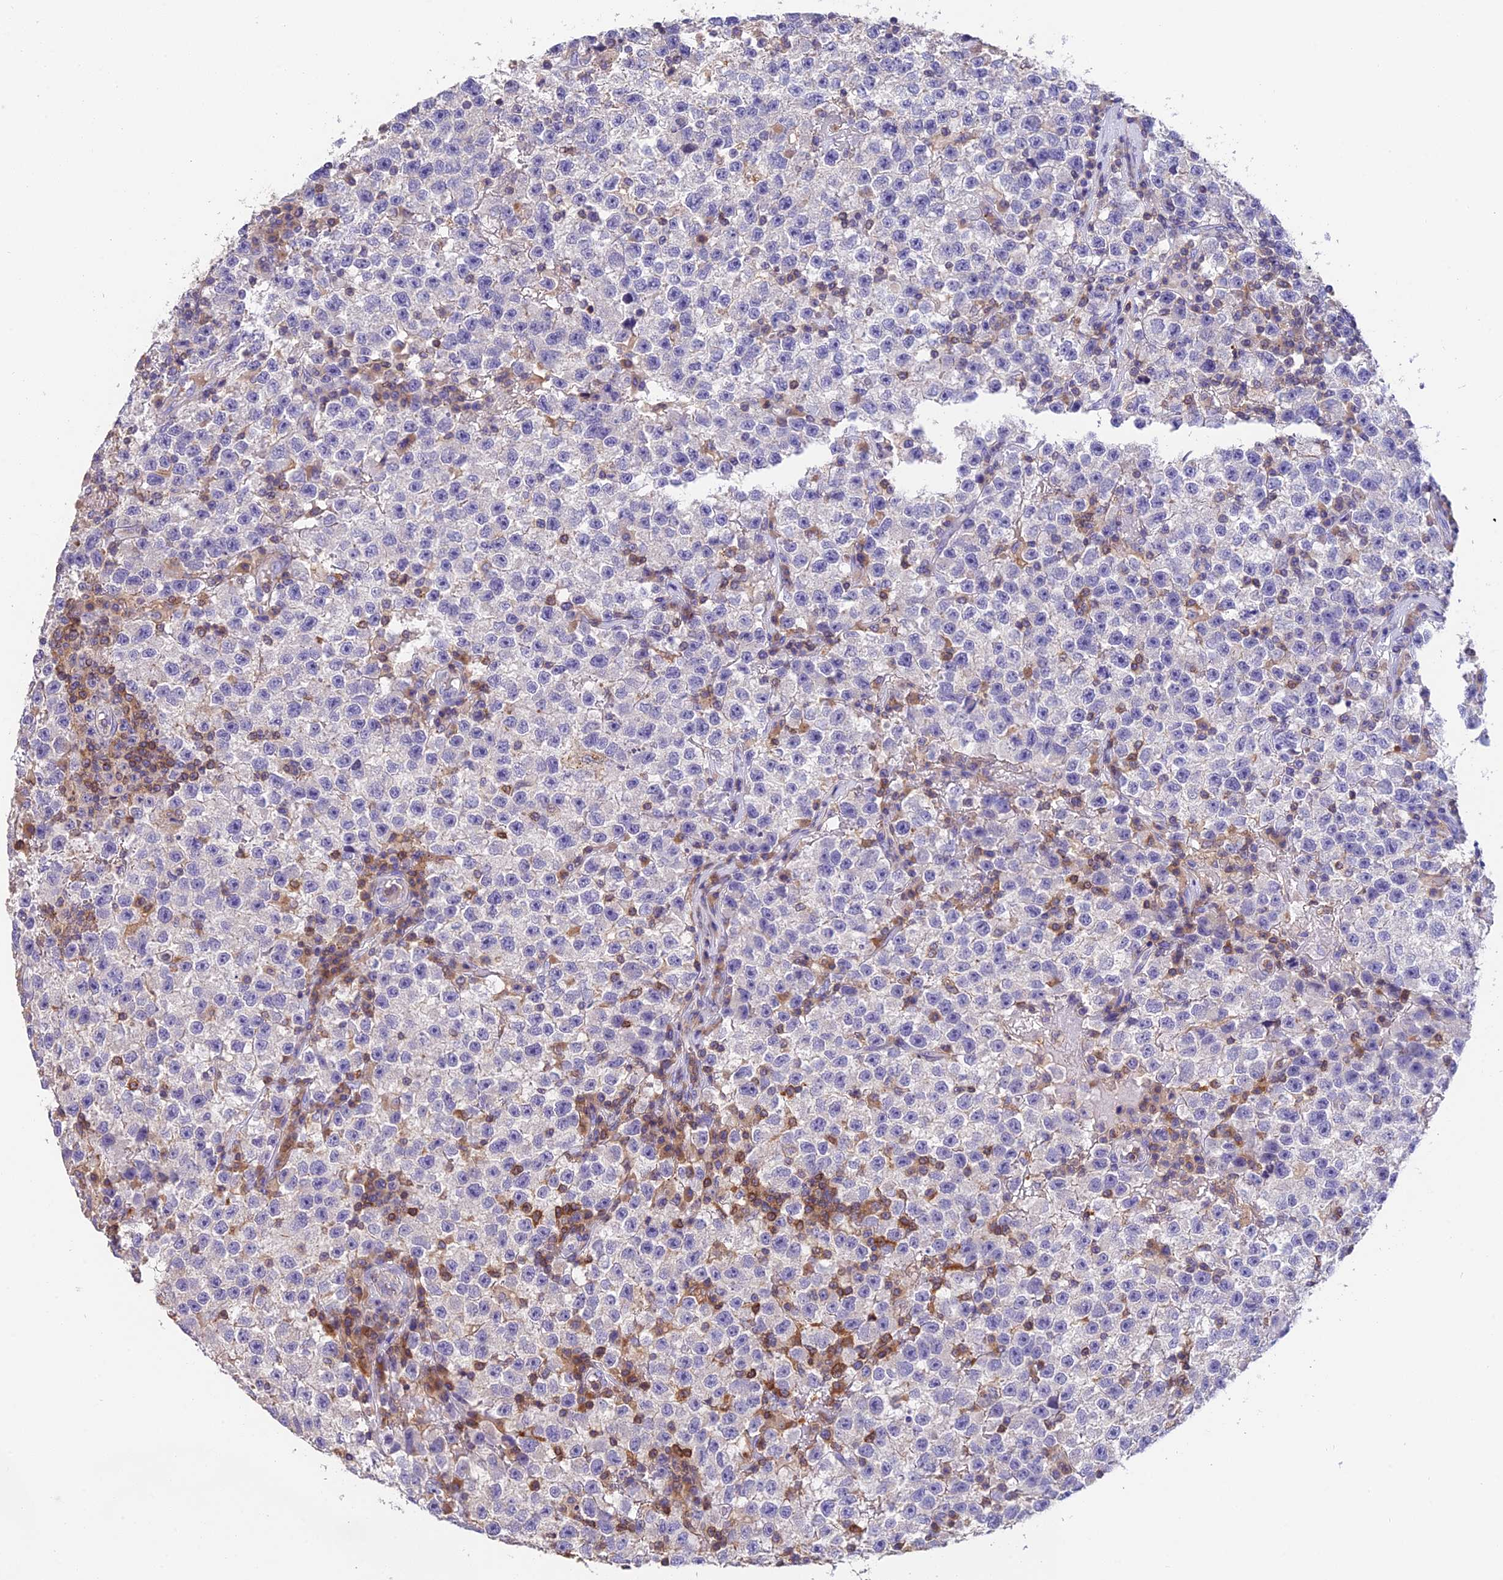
{"staining": {"intensity": "negative", "quantity": "none", "location": "none"}, "tissue": "testis cancer", "cell_type": "Tumor cells", "image_type": "cancer", "snomed": [{"axis": "morphology", "description": "Seminoma, NOS"}, {"axis": "topography", "description": "Testis"}], "caption": "This is an immunohistochemistry micrograph of testis seminoma. There is no expression in tumor cells.", "gene": "LPXN", "patient": {"sex": "male", "age": 22}}